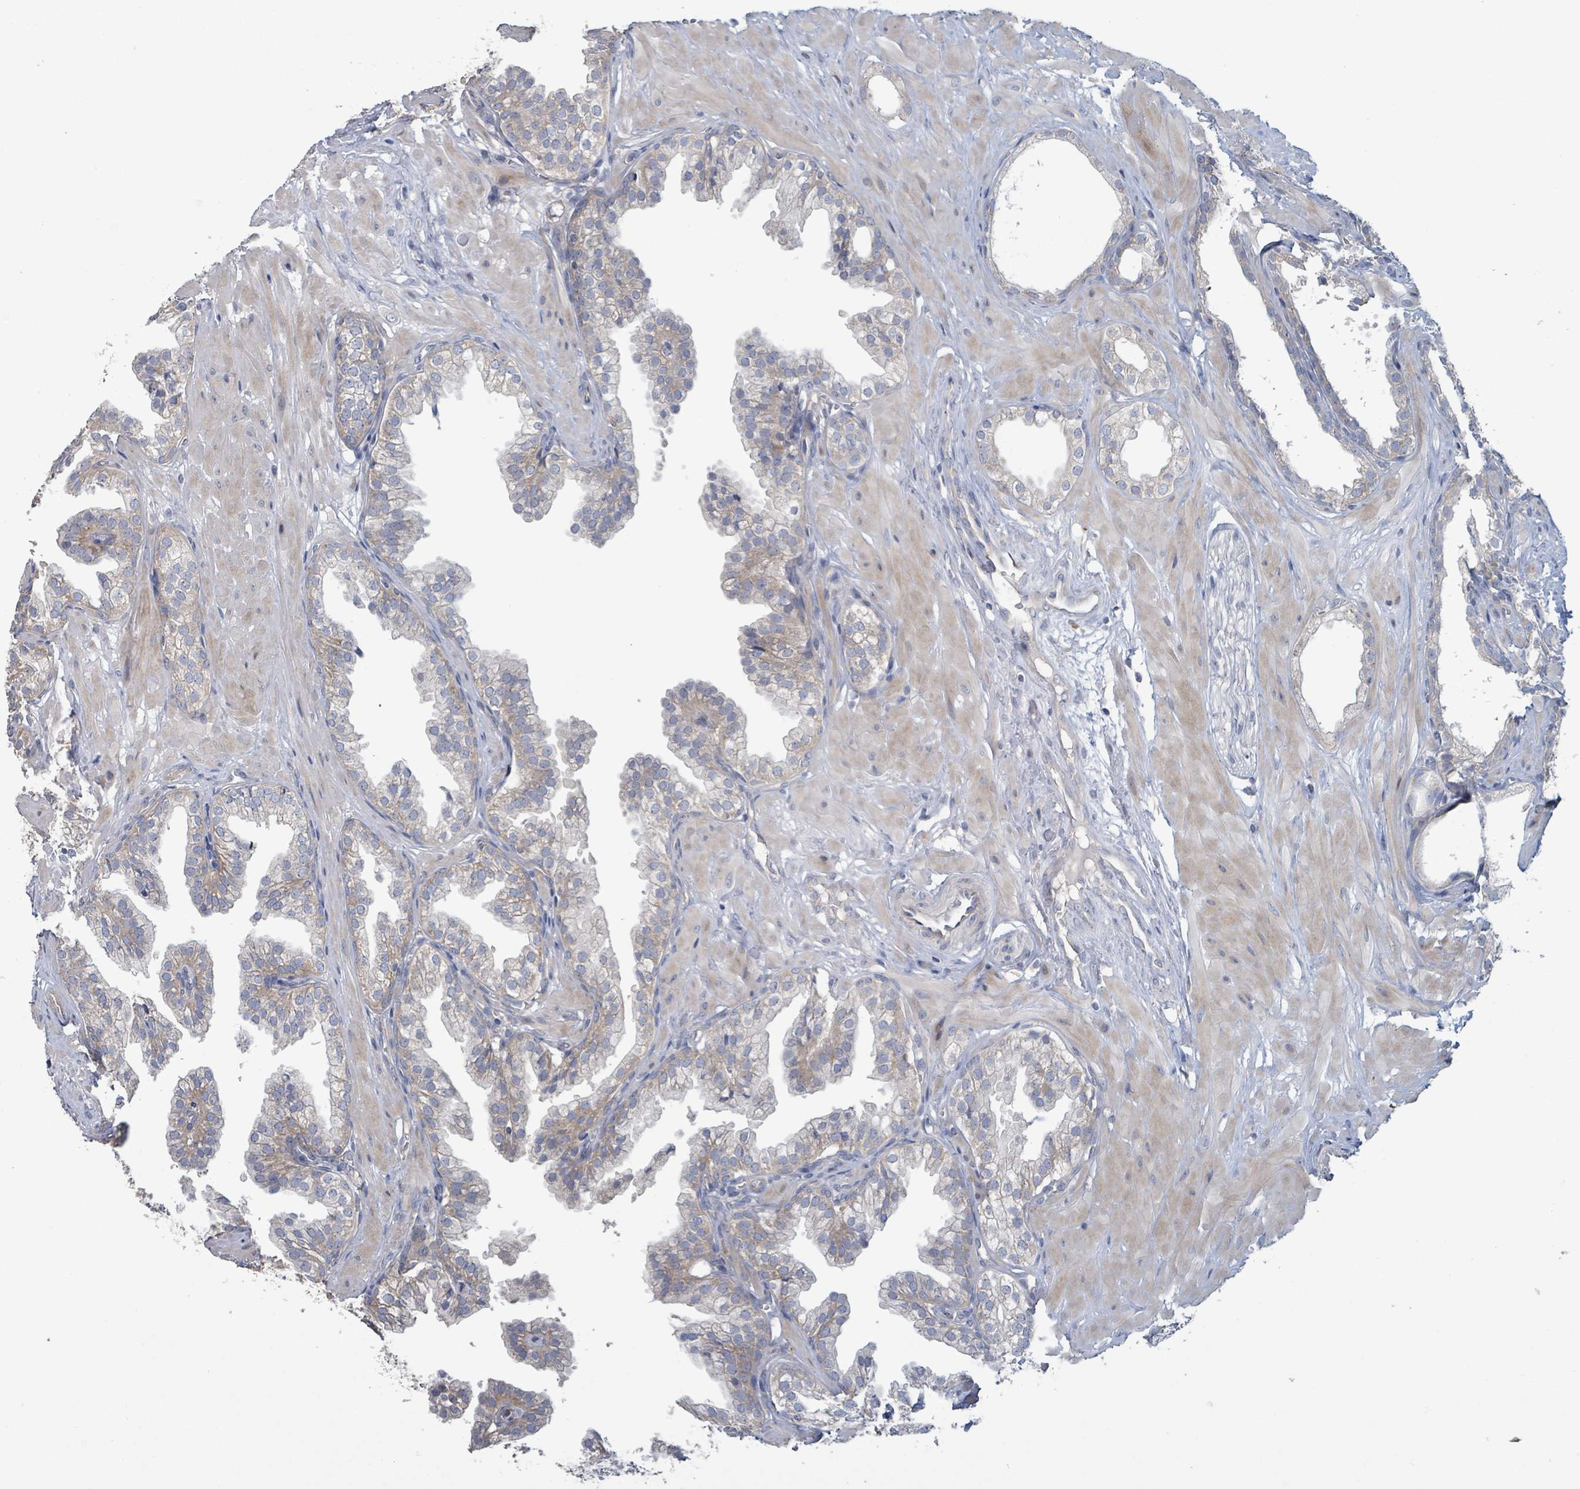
{"staining": {"intensity": "weak", "quantity": "<25%", "location": "cytoplasmic/membranous"}, "tissue": "prostate", "cell_type": "Glandular cells", "image_type": "normal", "snomed": [{"axis": "morphology", "description": "Normal tissue, NOS"}, {"axis": "topography", "description": "Prostate"}, {"axis": "topography", "description": "Peripheral nerve tissue"}], "caption": "This is an IHC photomicrograph of unremarkable human prostate. There is no positivity in glandular cells.", "gene": "RPL32", "patient": {"sex": "male", "age": 55}}